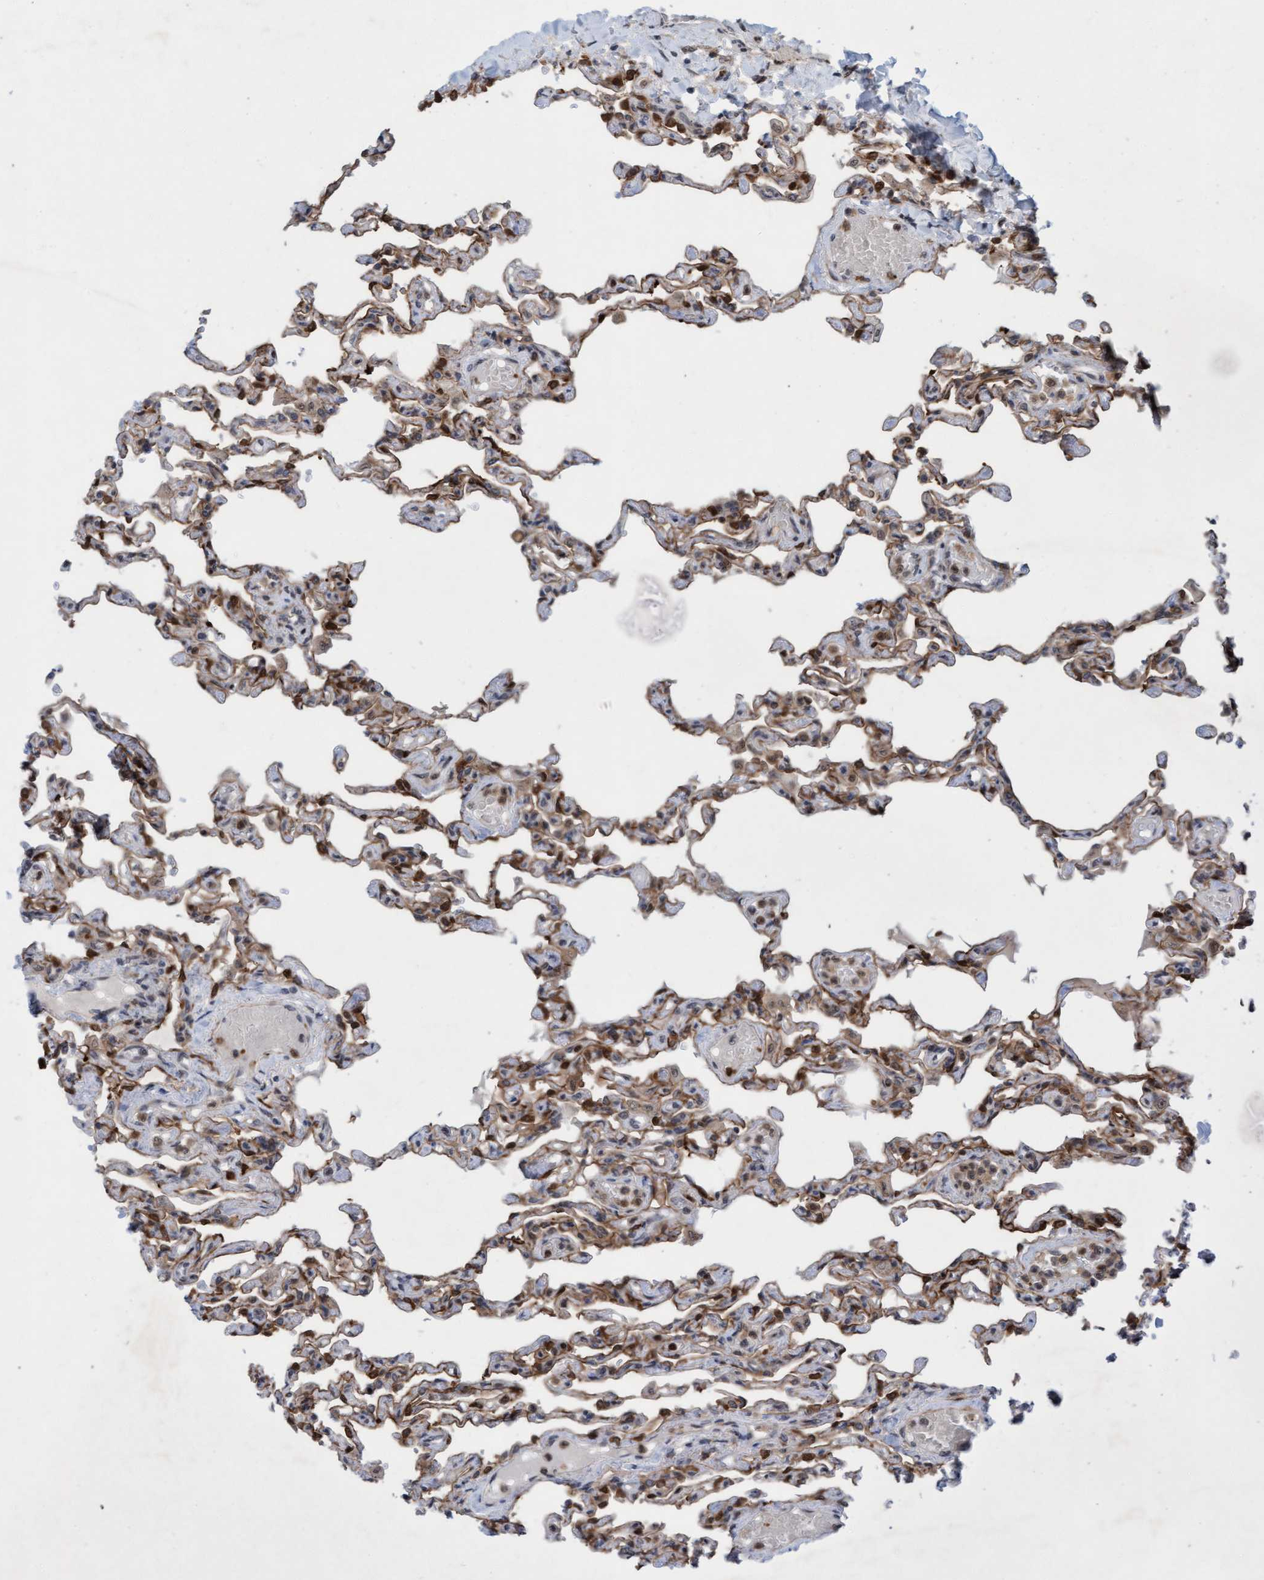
{"staining": {"intensity": "moderate", "quantity": "25%-75%", "location": "cytoplasmic/membranous,nuclear"}, "tissue": "lung", "cell_type": "Alveolar cells", "image_type": "normal", "snomed": [{"axis": "morphology", "description": "Normal tissue, NOS"}, {"axis": "topography", "description": "Lung"}], "caption": "IHC of normal lung demonstrates medium levels of moderate cytoplasmic/membranous,nuclear staining in approximately 25%-75% of alveolar cells.", "gene": "RAP1GAP2", "patient": {"sex": "male", "age": 21}}